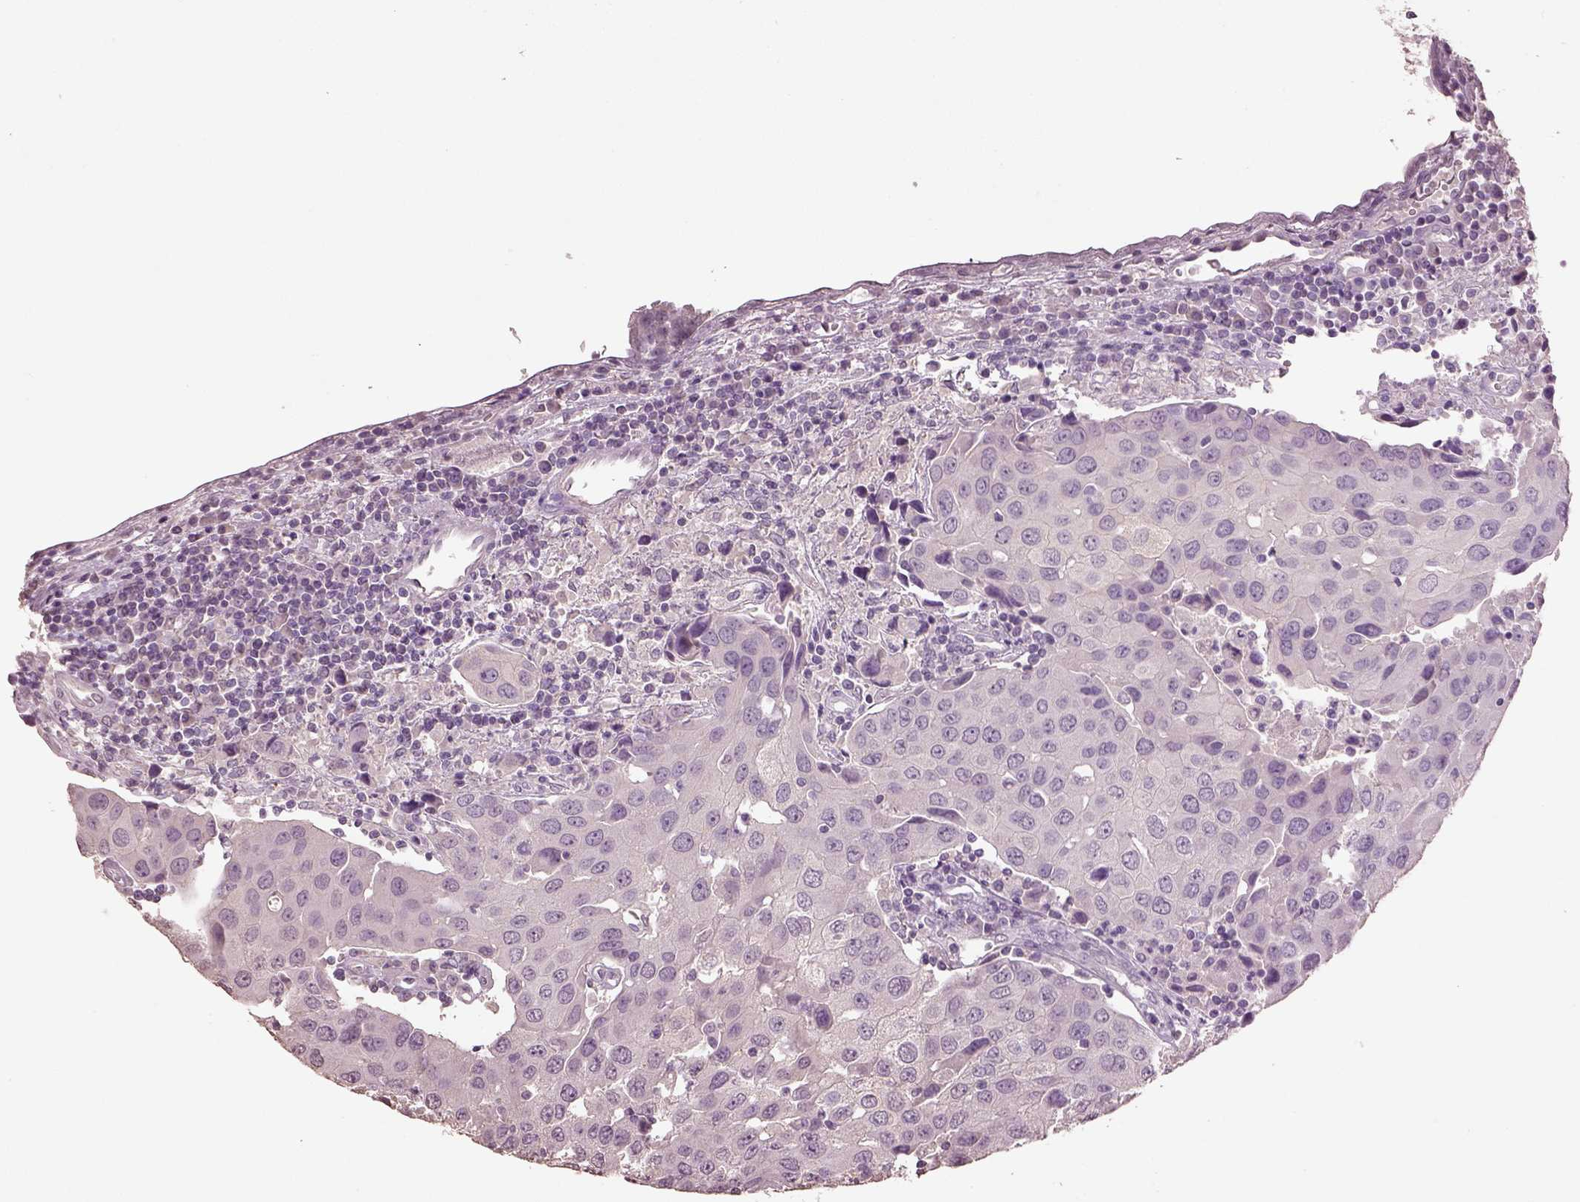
{"staining": {"intensity": "negative", "quantity": "none", "location": "none"}, "tissue": "urothelial cancer", "cell_type": "Tumor cells", "image_type": "cancer", "snomed": [{"axis": "morphology", "description": "Urothelial carcinoma, High grade"}, {"axis": "topography", "description": "Urinary bladder"}], "caption": "Immunohistochemical staining of human urothelial cancer shows no significant staining in tumor cells.", "gene": "KCNIP3", "patient": {"sex": "female", "age": 85}}